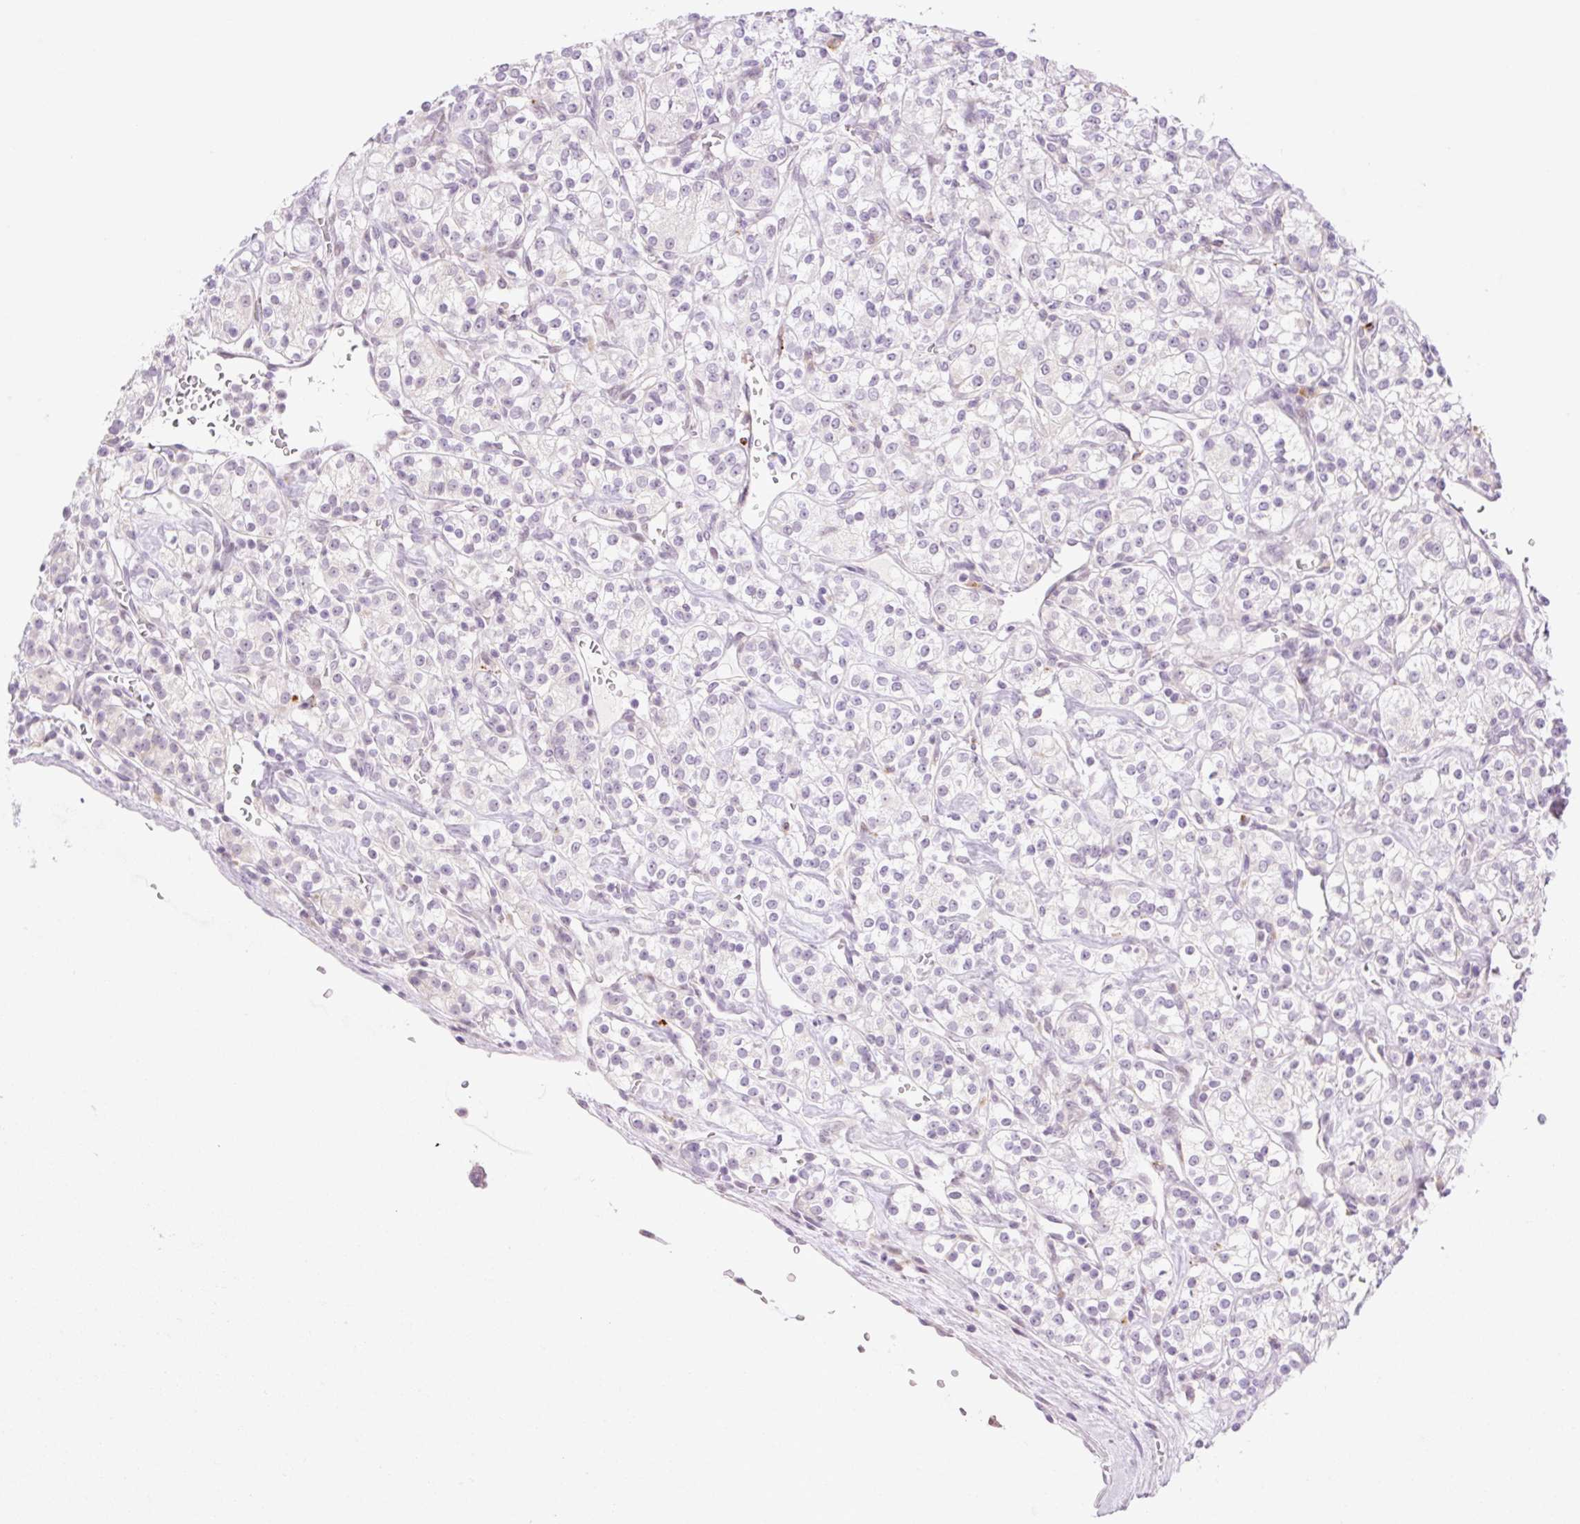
{"staining": {"intensity": "negative", "quantity": "none", "location": "none"}, "tissue": "renal cancer", "cell_type": "Tumor cells", "image_type": "cancer", "snomed": [{"axis": "morphology", "description": "Adenocarcinoma, NOS"}, {"axis": "topography", "description": "Kidney"}], "caption": "Renal cancer (adenocarcinoma) was stained to show a protein in brown. There is no significant positivity in tumor cells.", "gene": "SPRYD4", "patient": {"sex": "male", "age": 77}}